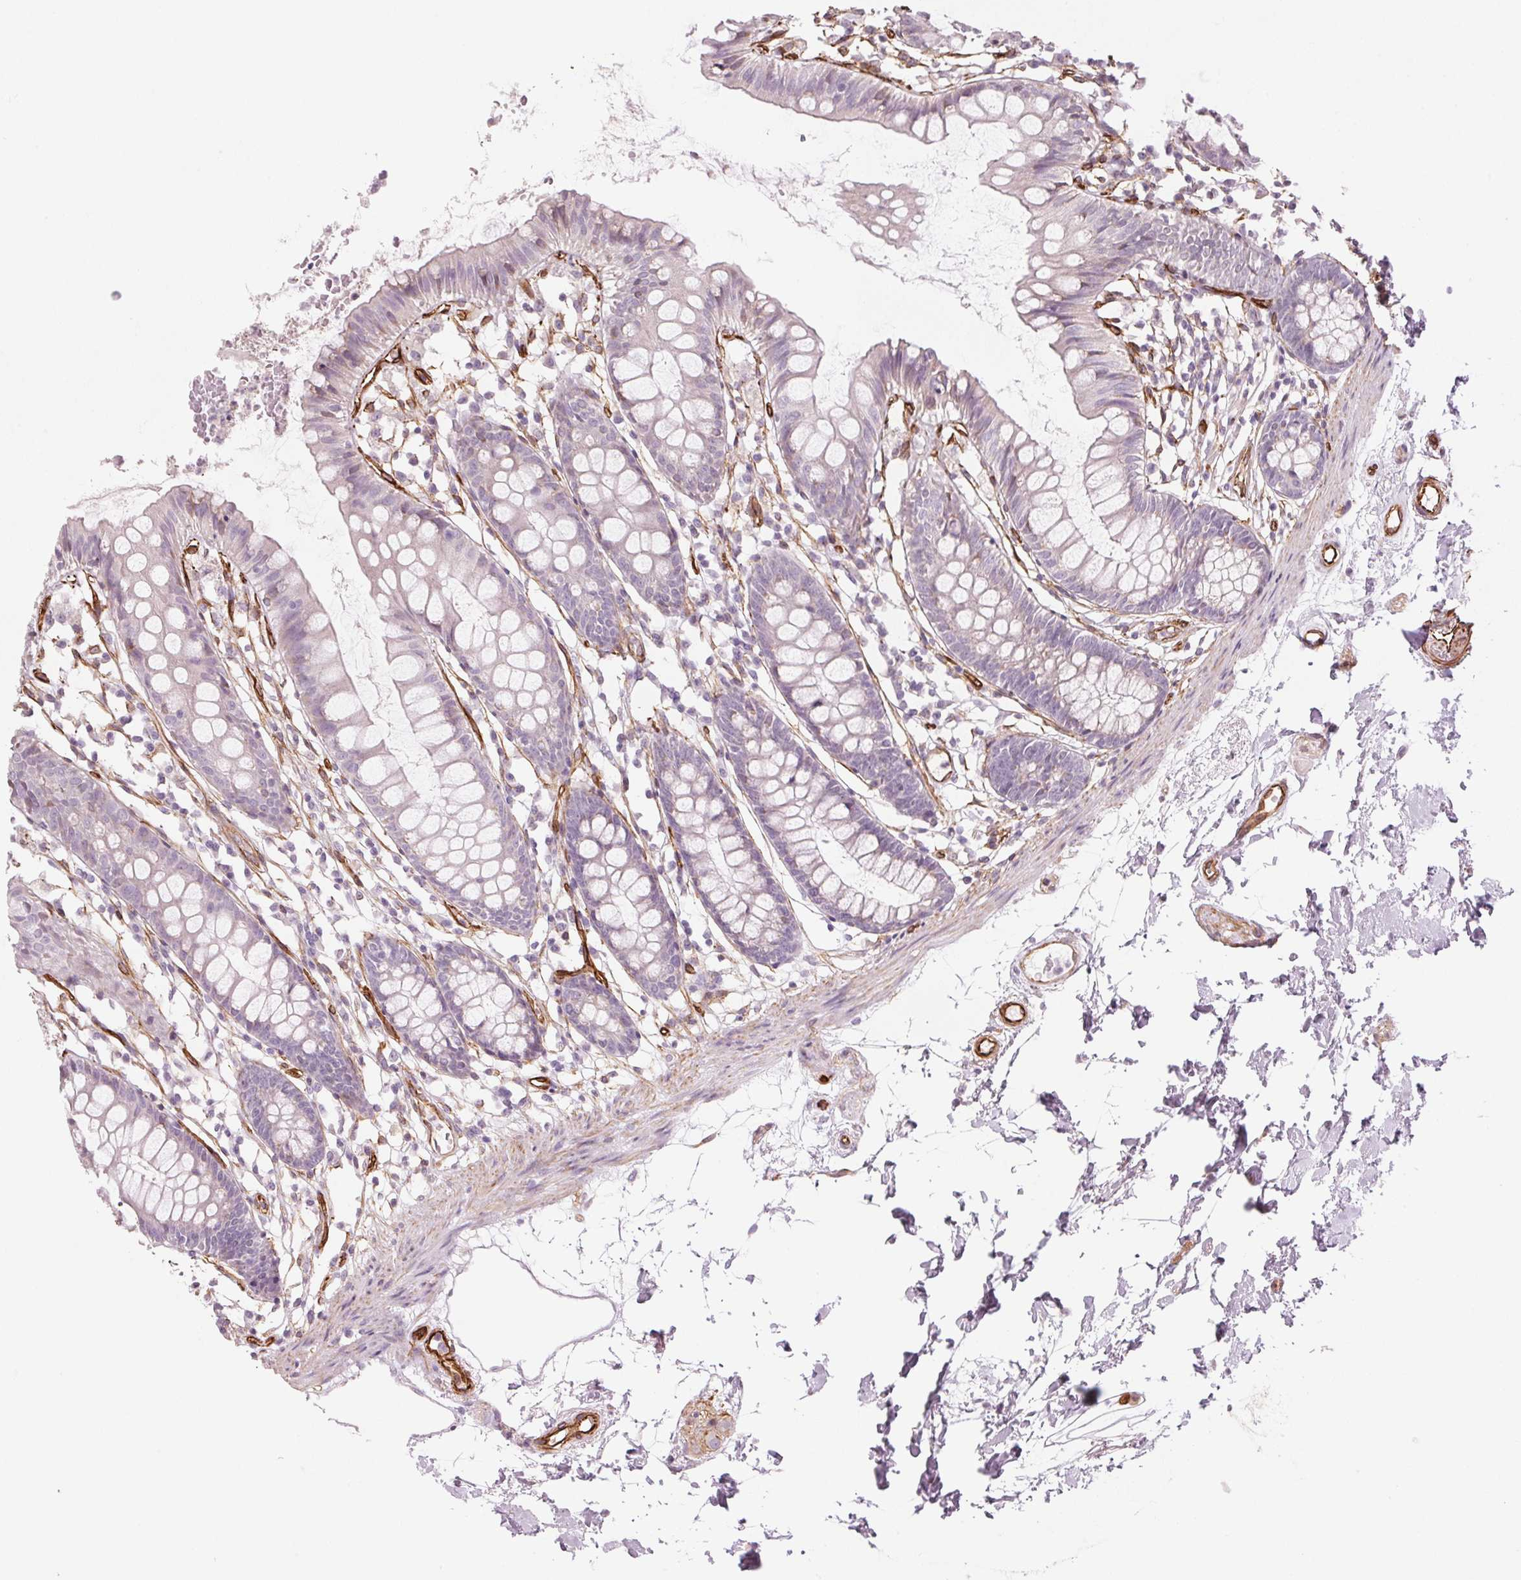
{"staining": {"intensity": "strong", "quantity": ">75%", "location": "cytoplasmic/membranous"}, "tissue": "colon", "cell_type": "Endothelial cells", "image_type": "normal", "snomed": [{"axis": "morphology", "description": "Normal tissue, NOS"}, {"axis": "topography", "description": "Colon"}], "caption": "This image exhibits normal colon stained with IHC to label a protein in brown. The cytoplasmic/membranous of endothelial cells show strong positivity for the protein. Nuclei are counter-stained blue.", "gene": "CLPS", "patient": {"sex": "female", "age": 84}}